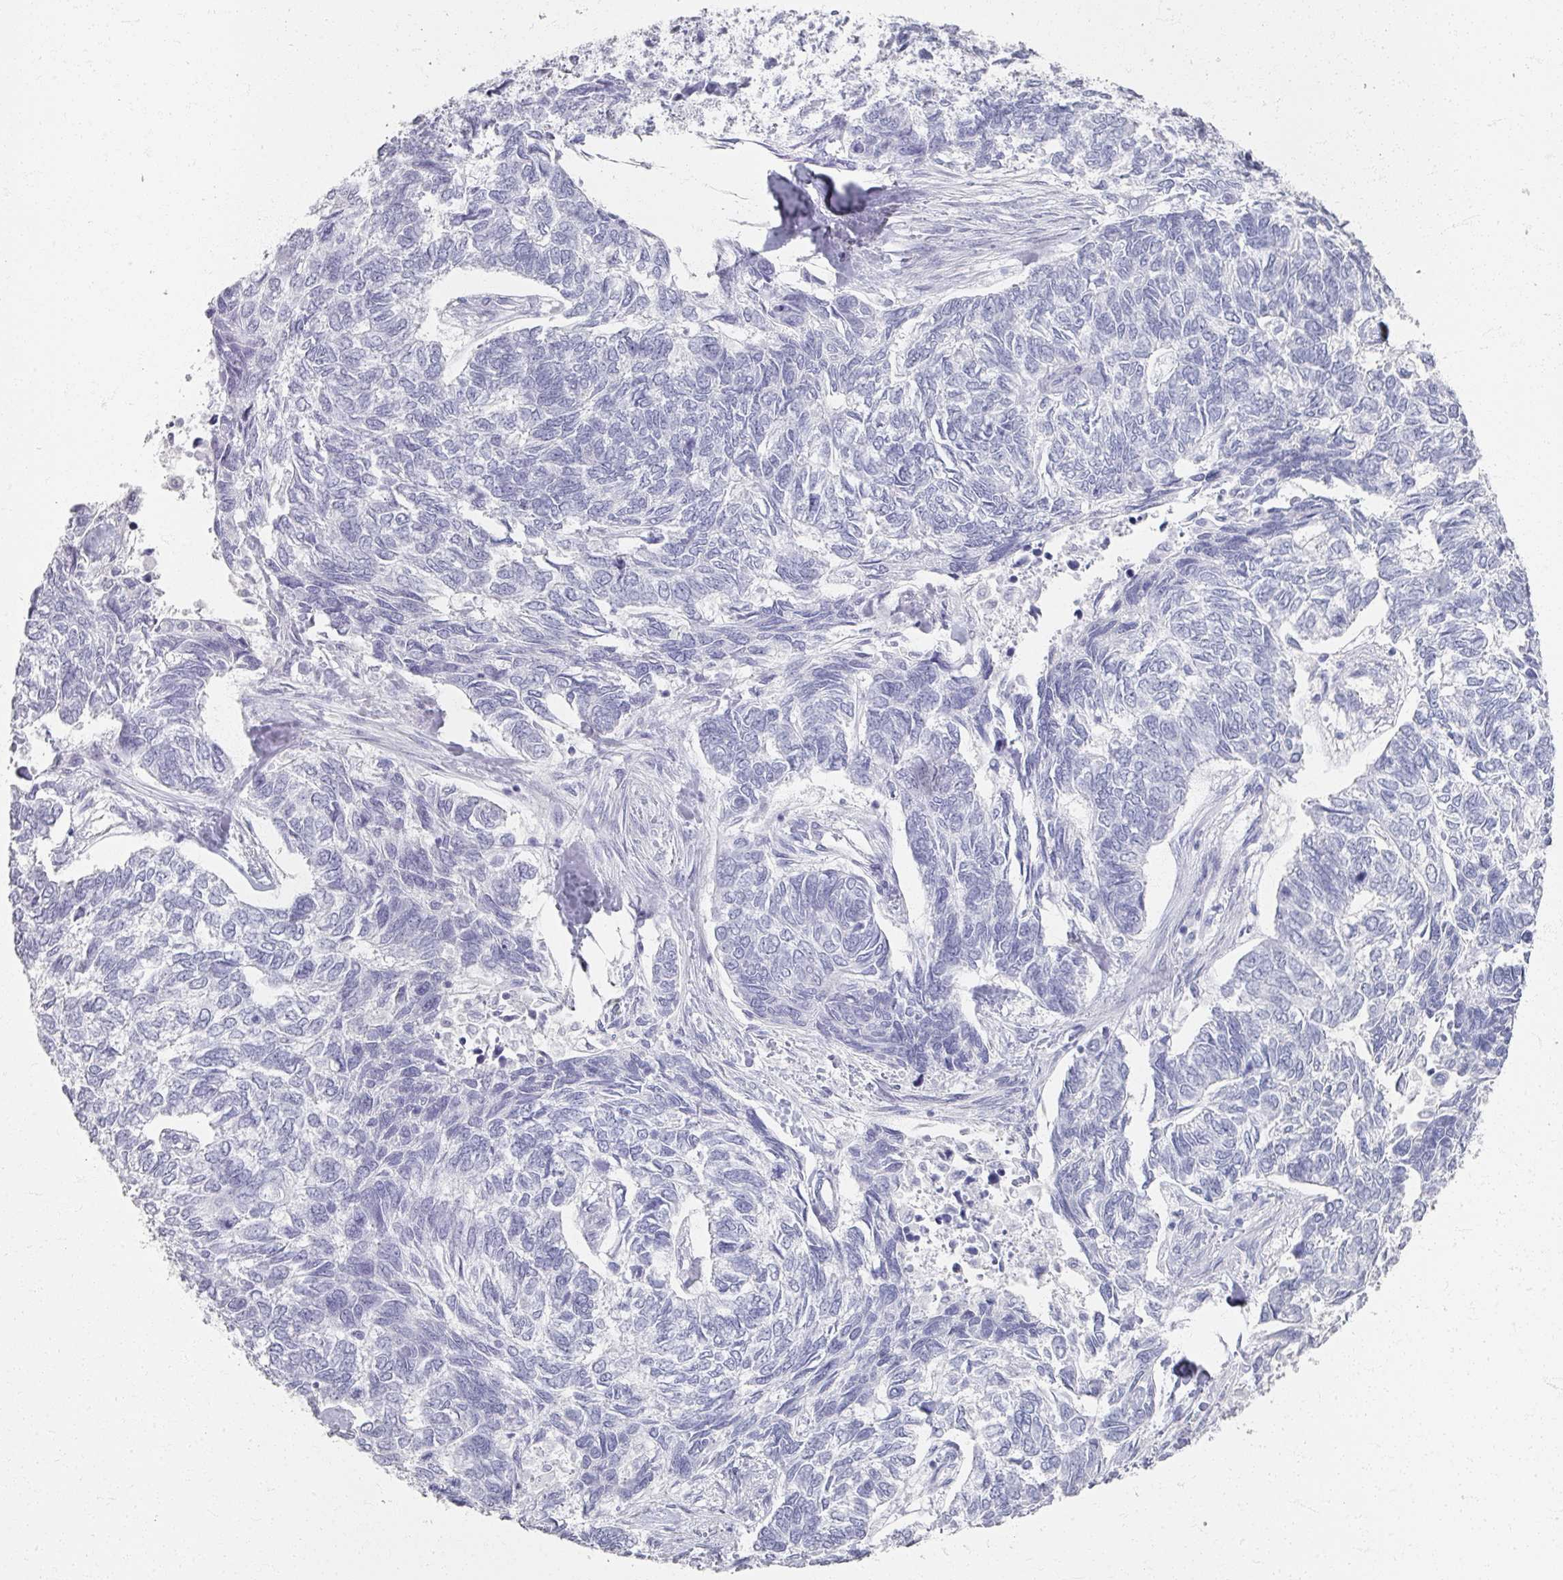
{"staining": {"intensity": "negative", "quantity": "none", "location": "none"}, "tissue": "skin cancer", "cell_type": "Tumor cells", "image_type": "cancer", "snomed": [{"axis": "morphology", "description": "Basal cell carcinoma"}, {"axis": "topography", "description": "Skin"}], "caption": "A high-resolution photomicrograph shows immunohistochemistry (IHC) staining of basal cell carcinoma (skin), which reveals no significant staining in tumor cells. Nuclei are stained in blue.", "gene": "PSKH1", "patient": {"sex": "female", "age": 65}}